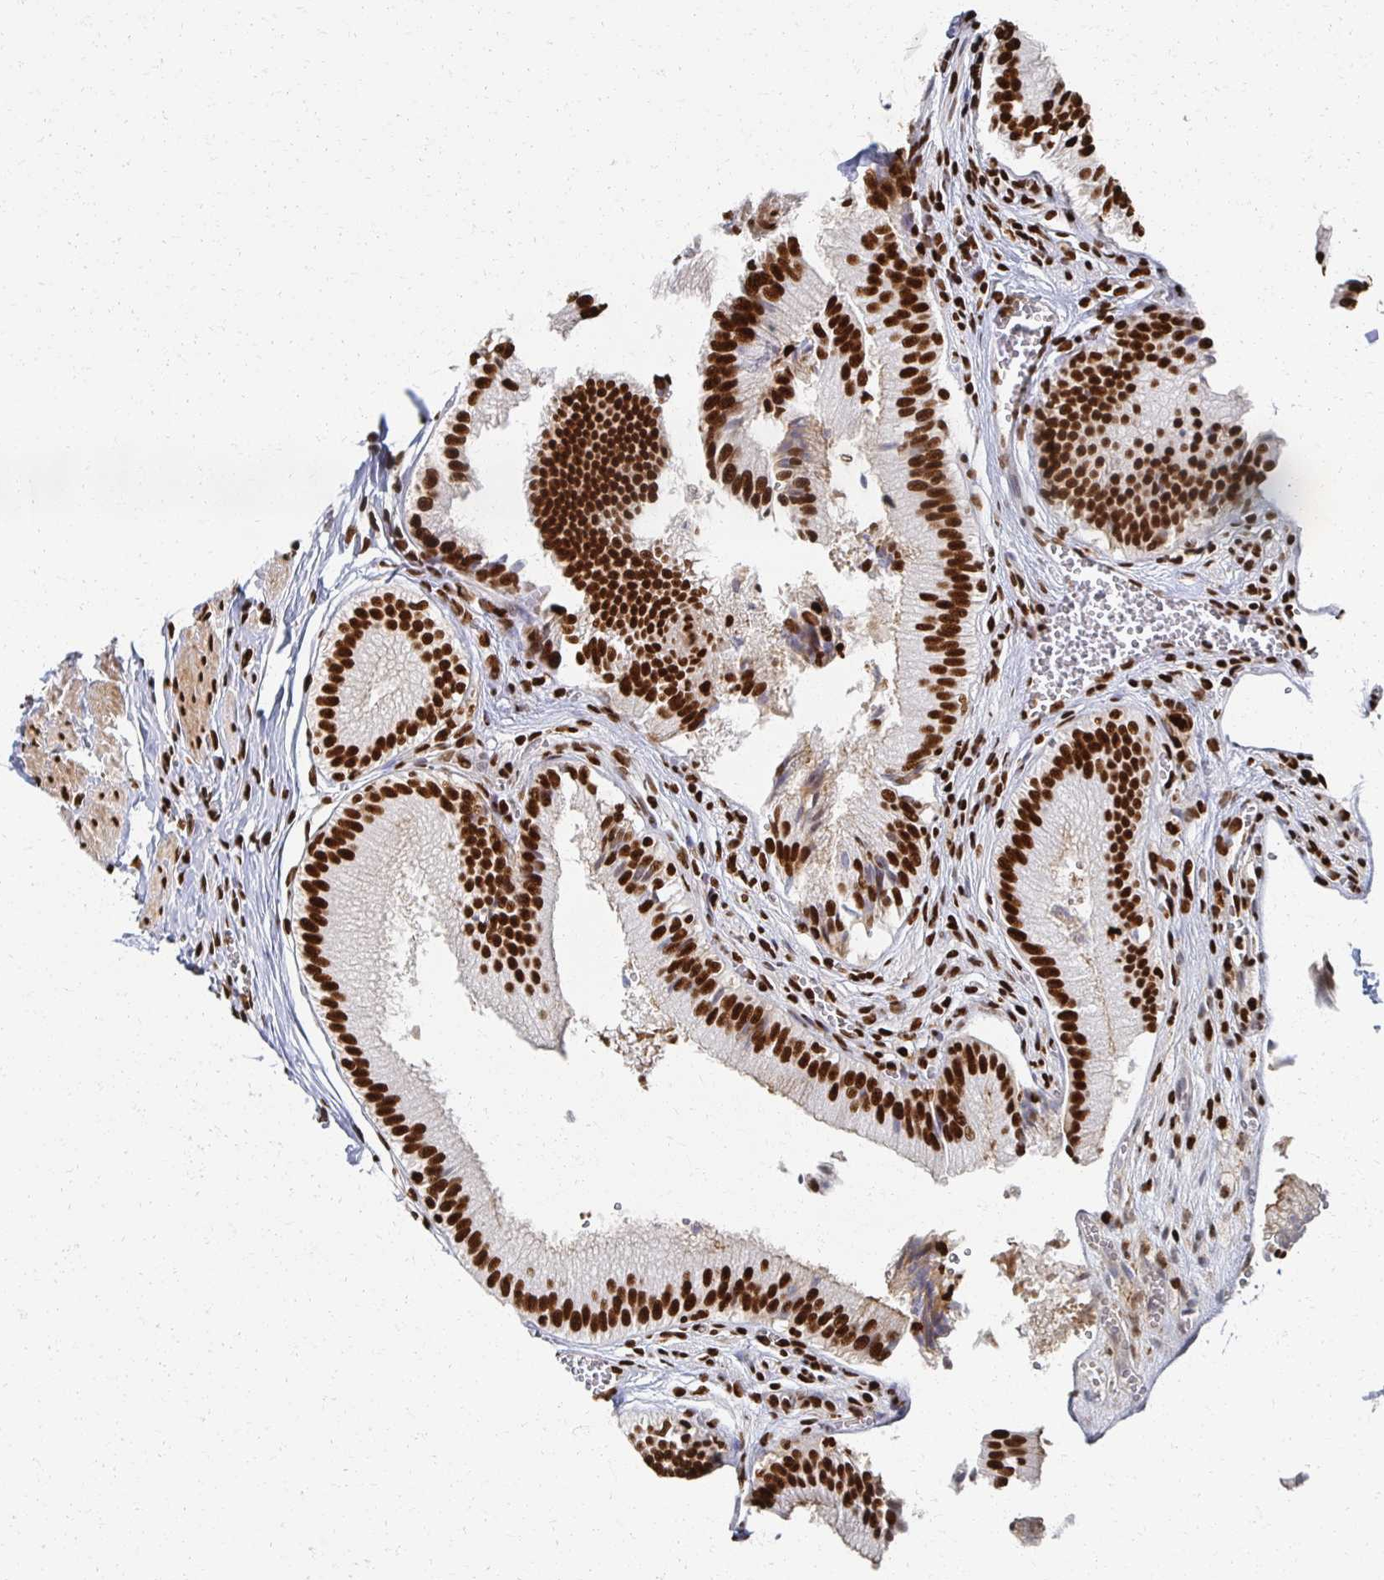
{"staining": {"intensity": "strong", "quantity": ">75%", "location": "nuclear"}, "tissue": "gallbladder", "cell_type": "Glandular cells", "image_type": "normal", "snomed": [{"axis": "morphology", "description": "Normal tissue, NOS"}, {"axis": "topography", "description": "Gallbladder"}, {"axis": "topography", "description": "Peripheral nerve tissue"}], "caption": "Gallbladder was stained to show a protein in brown. There is high levels of strong nuclear expression in about >75% of glandular cells.", "gene": "RBBP4", "patient": {"sex": "male", "age": 17}}